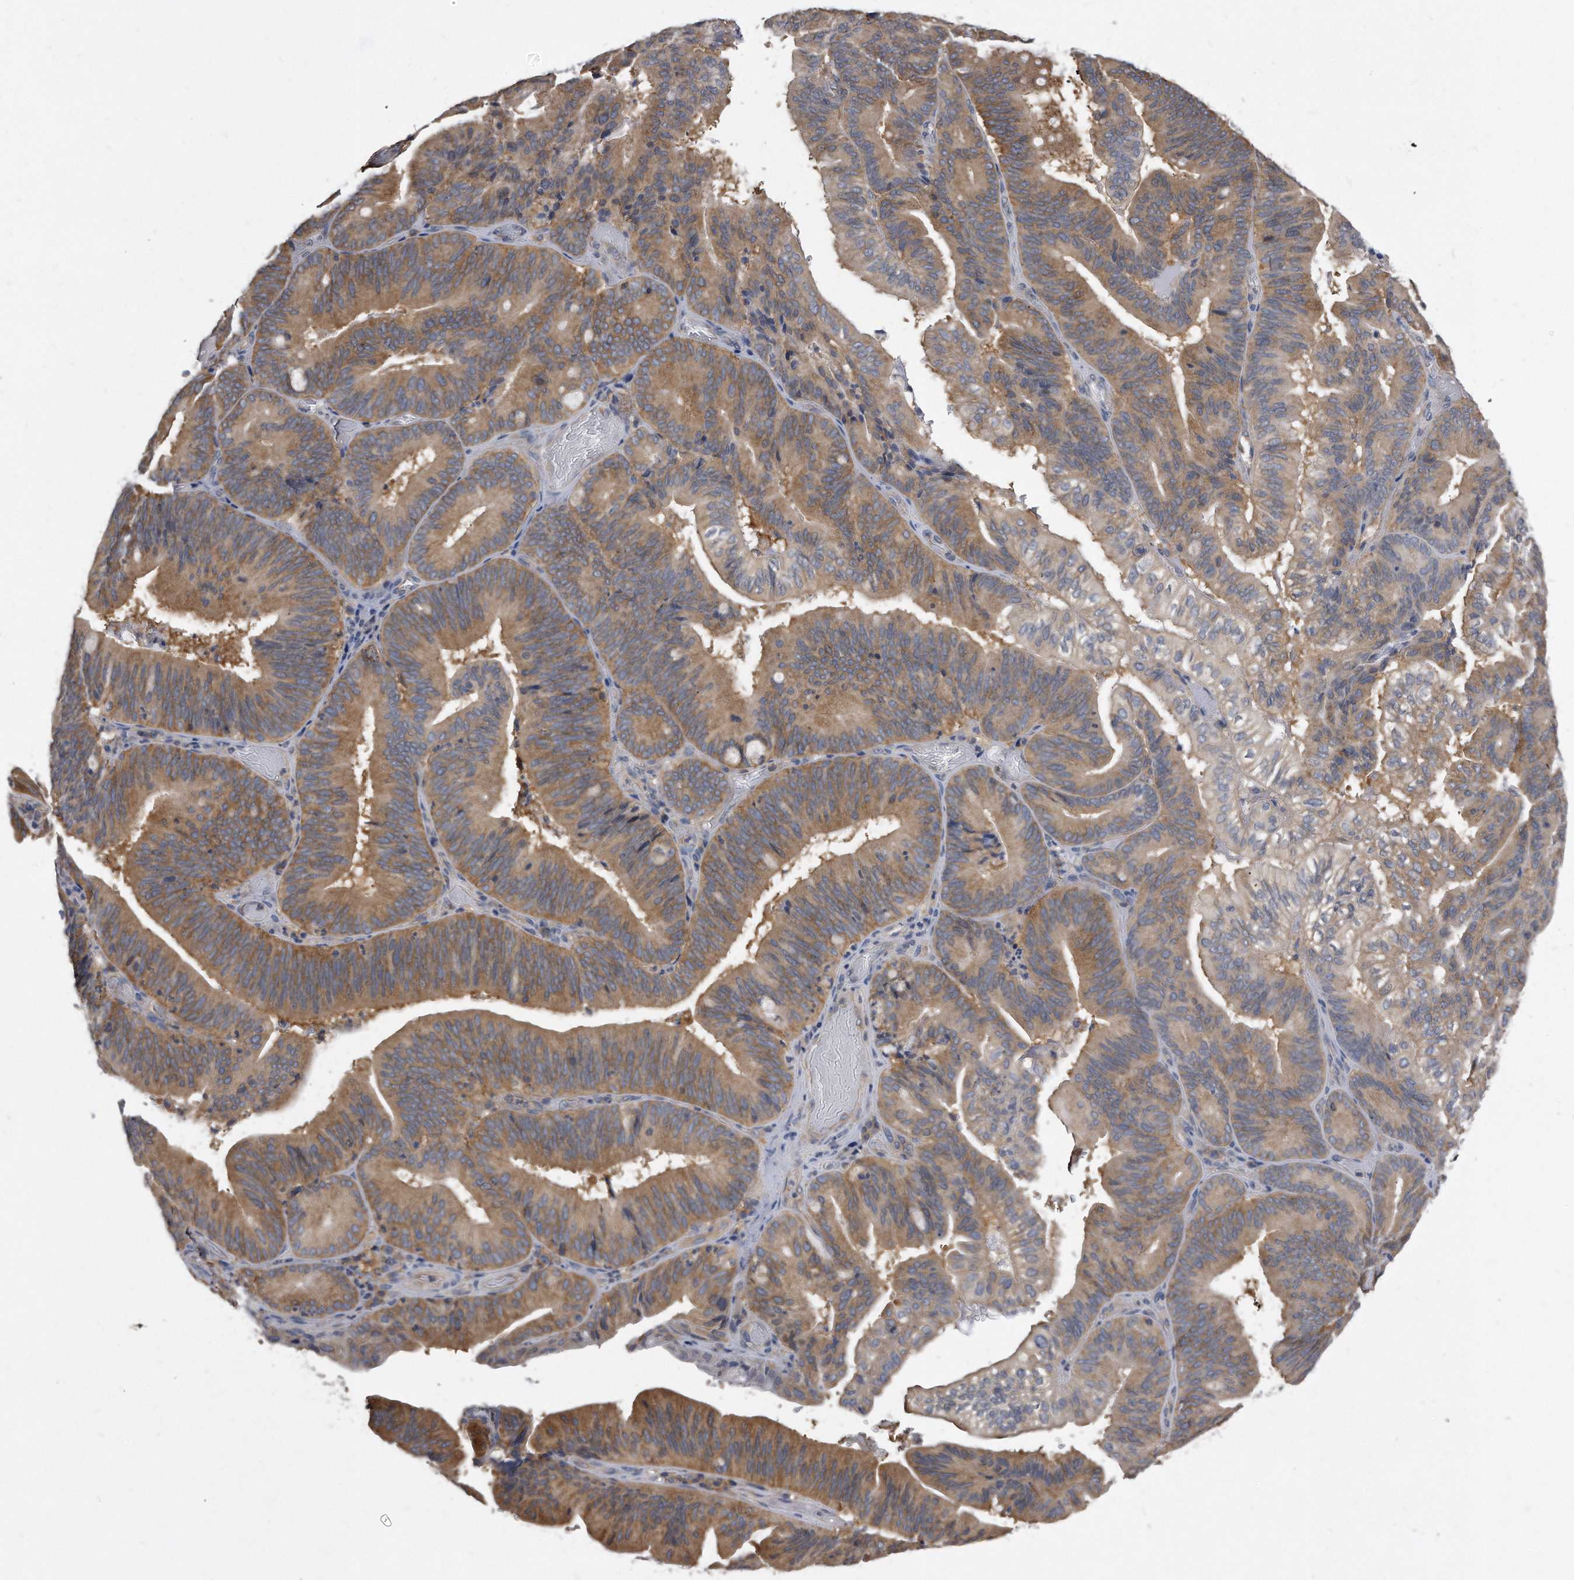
{"staining": {"intensity": "strong", "quantity": "25%-75%", "location": "cytoplasmic/membranous"}, "tissue": "pancreatic cancer", "cell_type": "Tumor cells", "image_type": "cancer", "snomed": [{"axis": "morphology", "description": "Adenocarcinoma, NOS"}, {"axis": "topography", "description": "Pancreas"}], "caption": "Pancreatic adenocarcinoma tissue demonstrates strong cytoplasmic/membranous staining in approximately 25%-75% of tumor cells, visualized by immunohistochemistry.", "gene": "ATG5", "patient": {"sex": "male", "age": 82}}